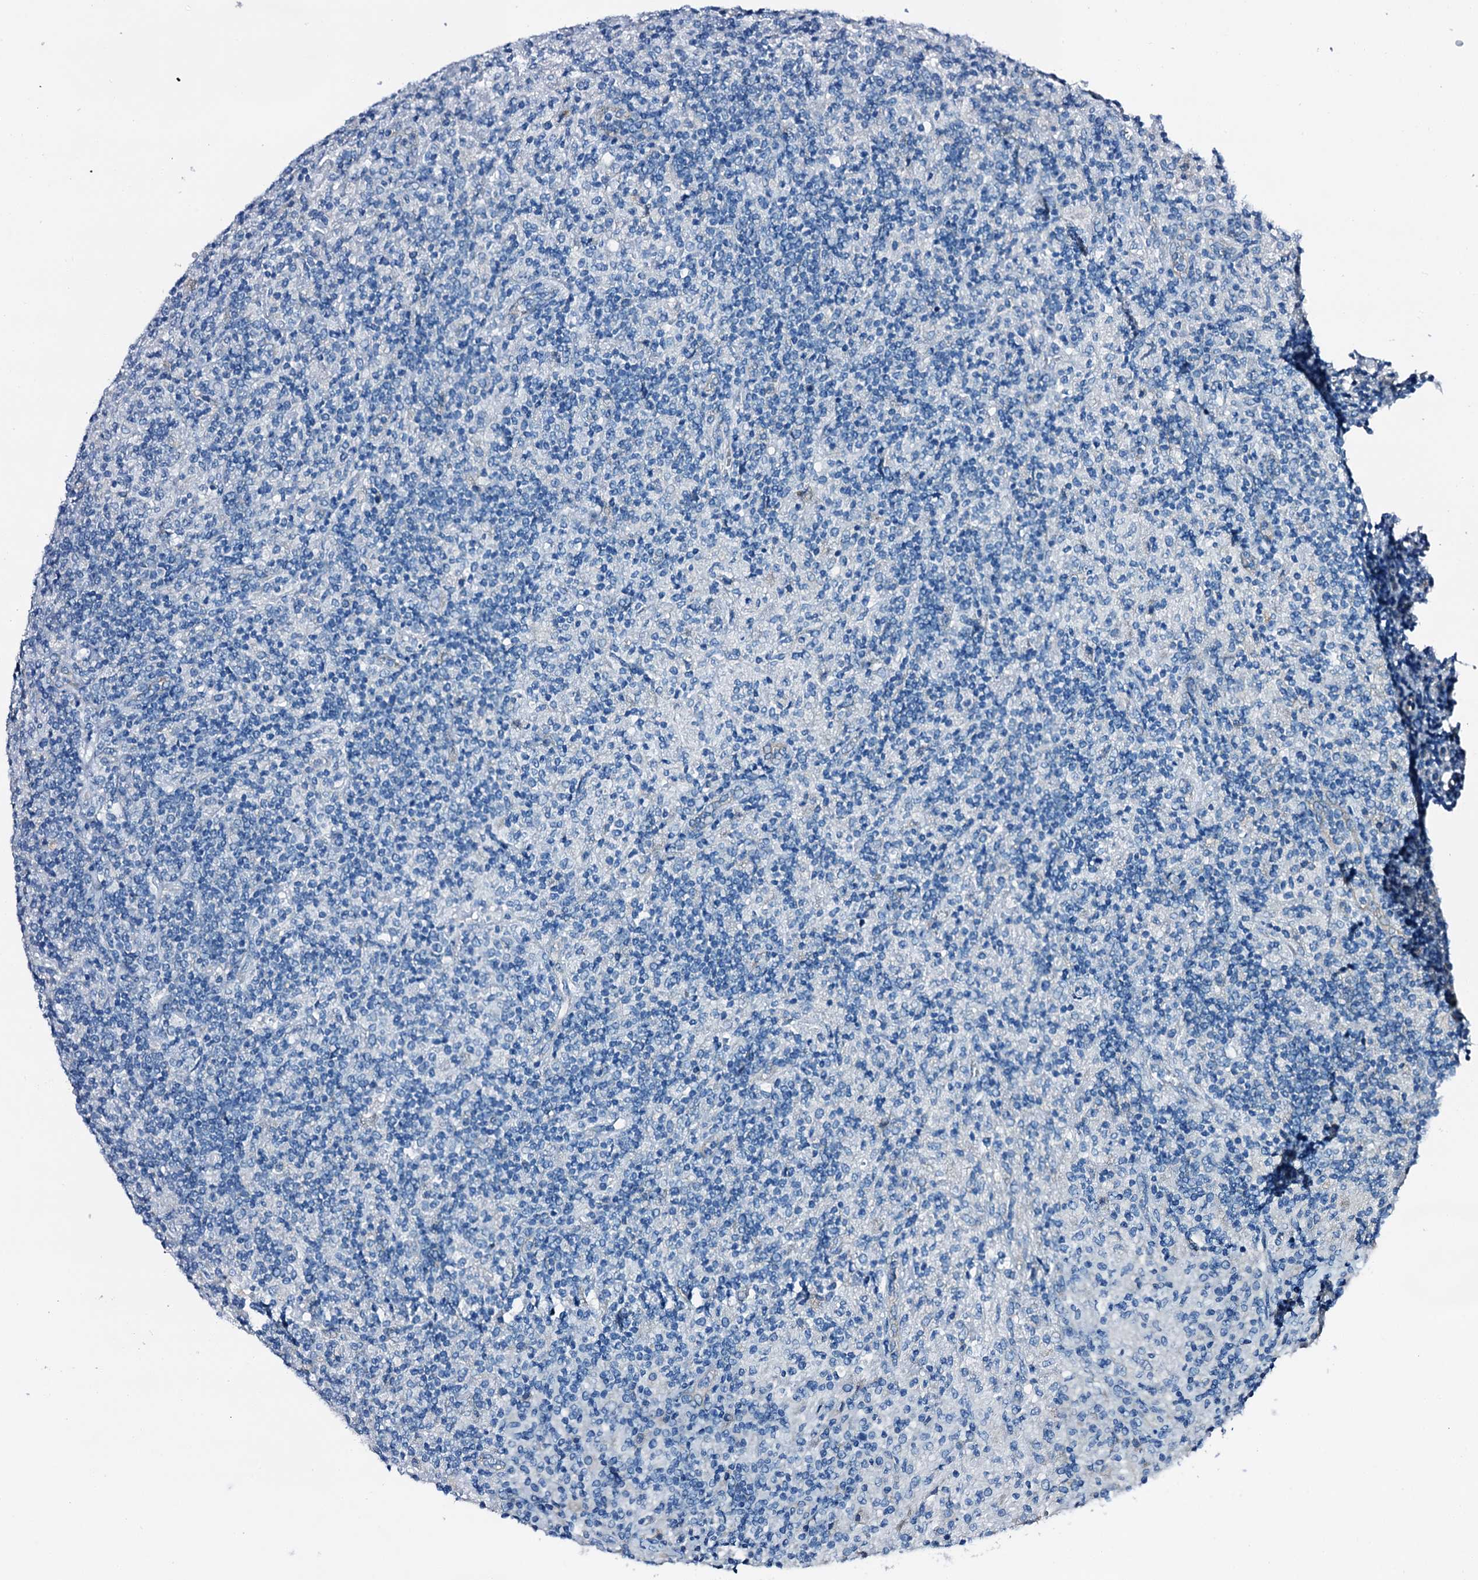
{"staining": {"intensity": "negative", "quantity": "none", "location": "none"}, "tissue": "lymphoma", "cell_type": "Tumor cells", "image_type": "cancer", "snomed": [{"axis": "morphology", "description": "Hodgkin's disease, NOS"}, {"axis": "topography", "description": "Lymph node"}], "caption": "The photomicrograph reveals no staining of tumor cells in lymphoma.", "gene": "C1QTNF4", "patient": {"sex": "male", "age": 70}}